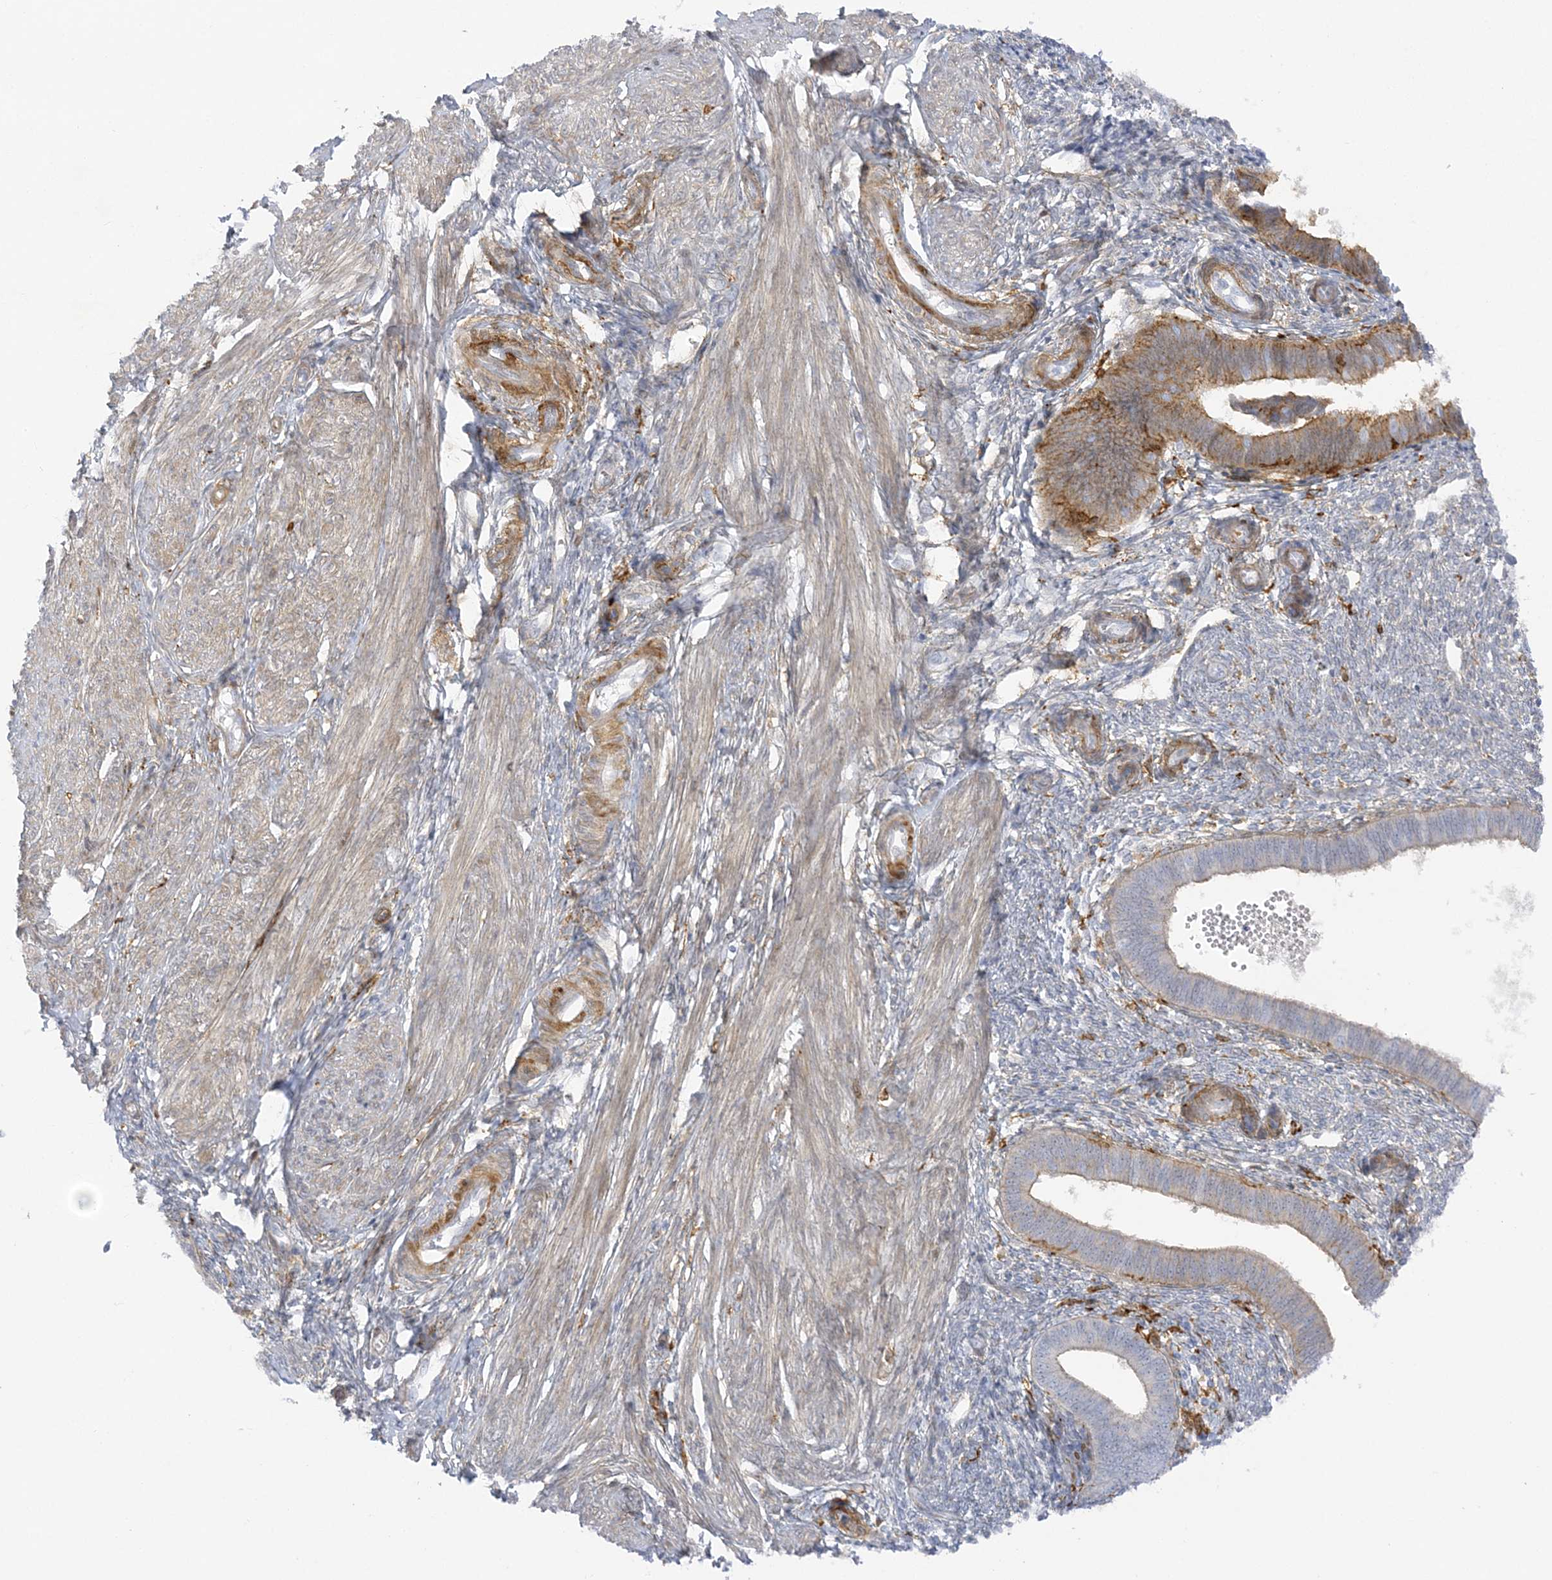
{"staining": {"intensity": "negative", "quantity": "none", "location": "none"}, "tissue": "endometrium", "cell_type": "Cells in endometrial stroma", "image_type": "normal", "snomed": [{"axis": "morphology", "description": "Normal tissue, NOS"}, {"axis": "topography", "description": "Endometrium"}], "caption": "Immunohistochemical staining of unremarkable endometrium exhibits no significant positivity in cells in endometrial stroma.", "gene": "ICMT", "patient": {"sex": "female", "age": 46}}